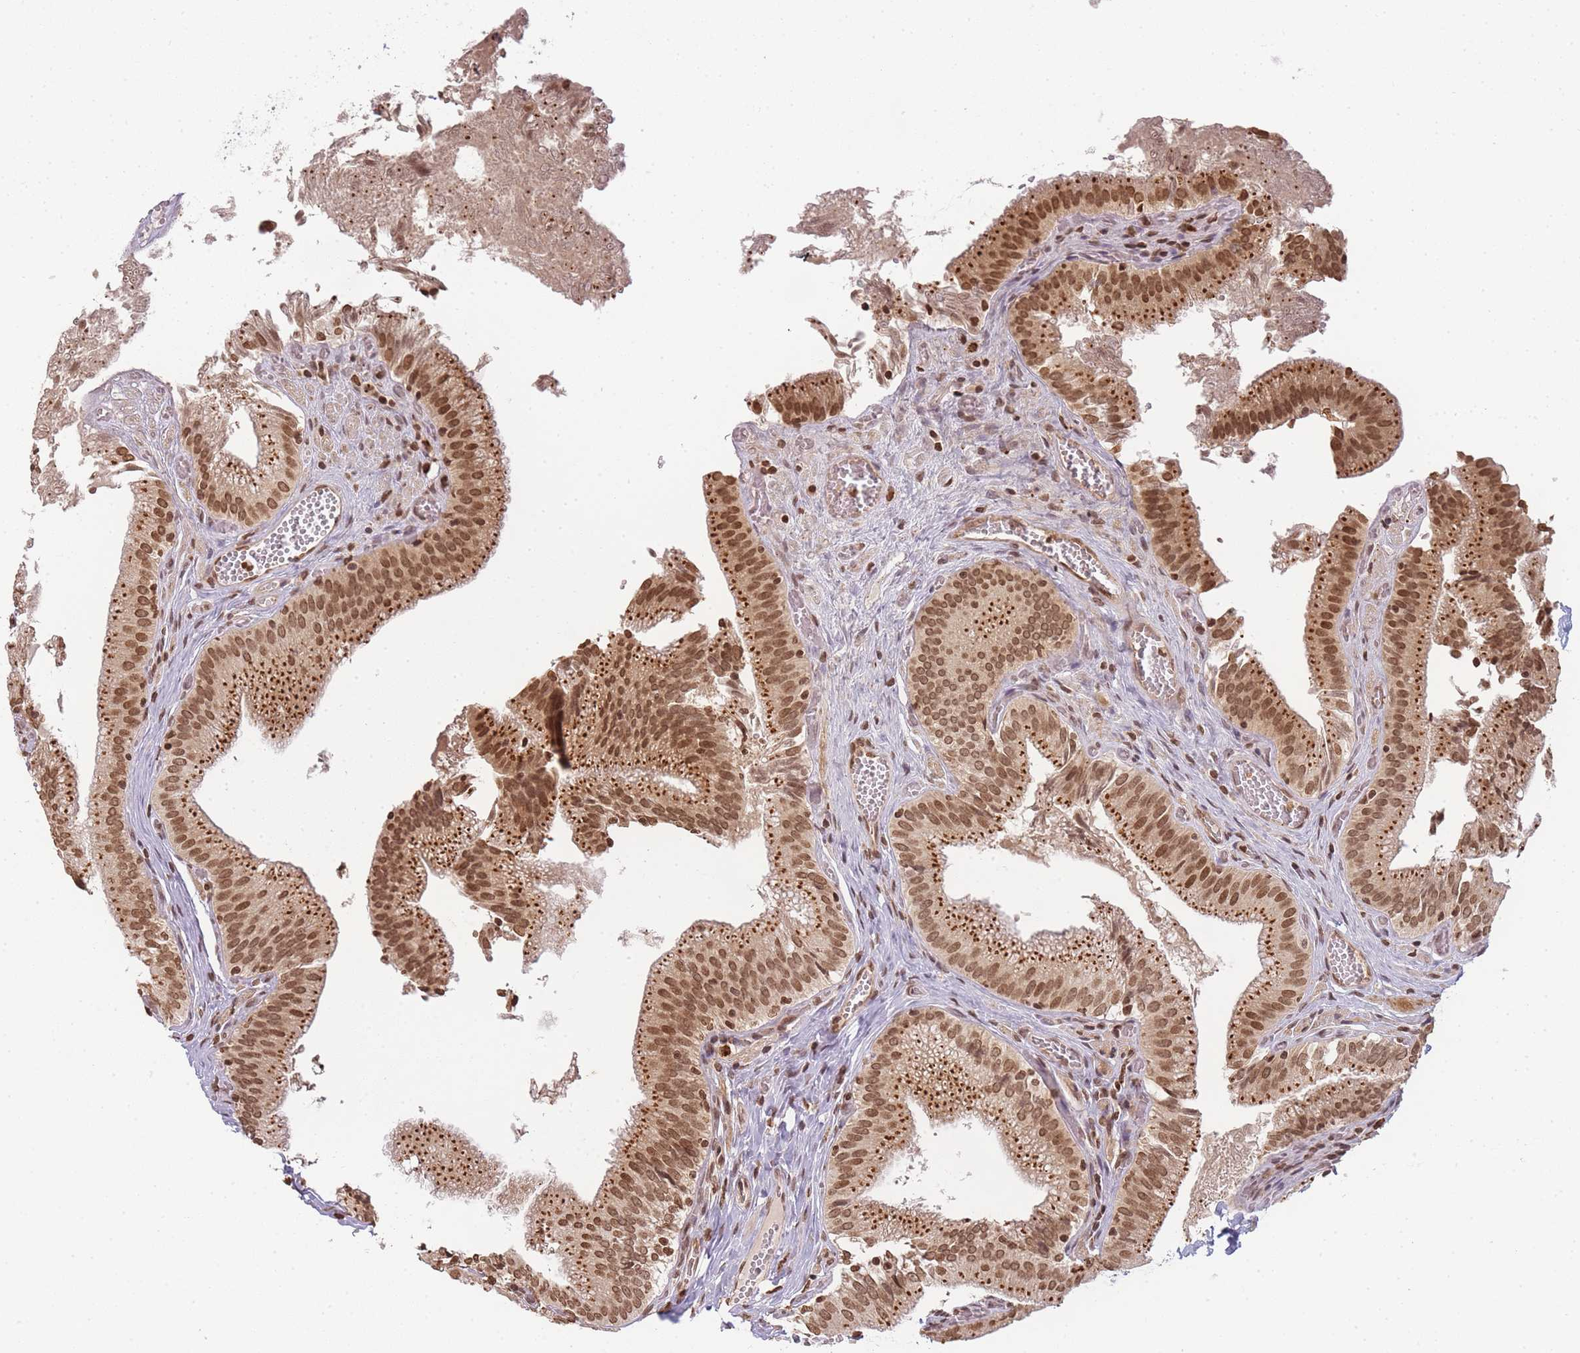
{"staining": {"intensity": "strong", "quantity": ">75%", "location": "cytoplasmic/membranous,nuclear"}, "tissue": "gallbladder", "cell_type": "Glandular cells", "image_type": "normal", "snomed": [{"axis": "morphology", "description": "Normal tissue, NOS"}, {"axis": "topography", "description": "Gallbladder"}, {"axis": "topography", "description": "Peripheral nerve tissue"}], "caption": "The image reveals staining of unremarkable gallbladder, revealing strong cytoplasmic/membranous,nuclear protein expression (brown color) within glandular cells.", "gene": "WWTR1", "patient": {"sex": "male", "age": 17}}